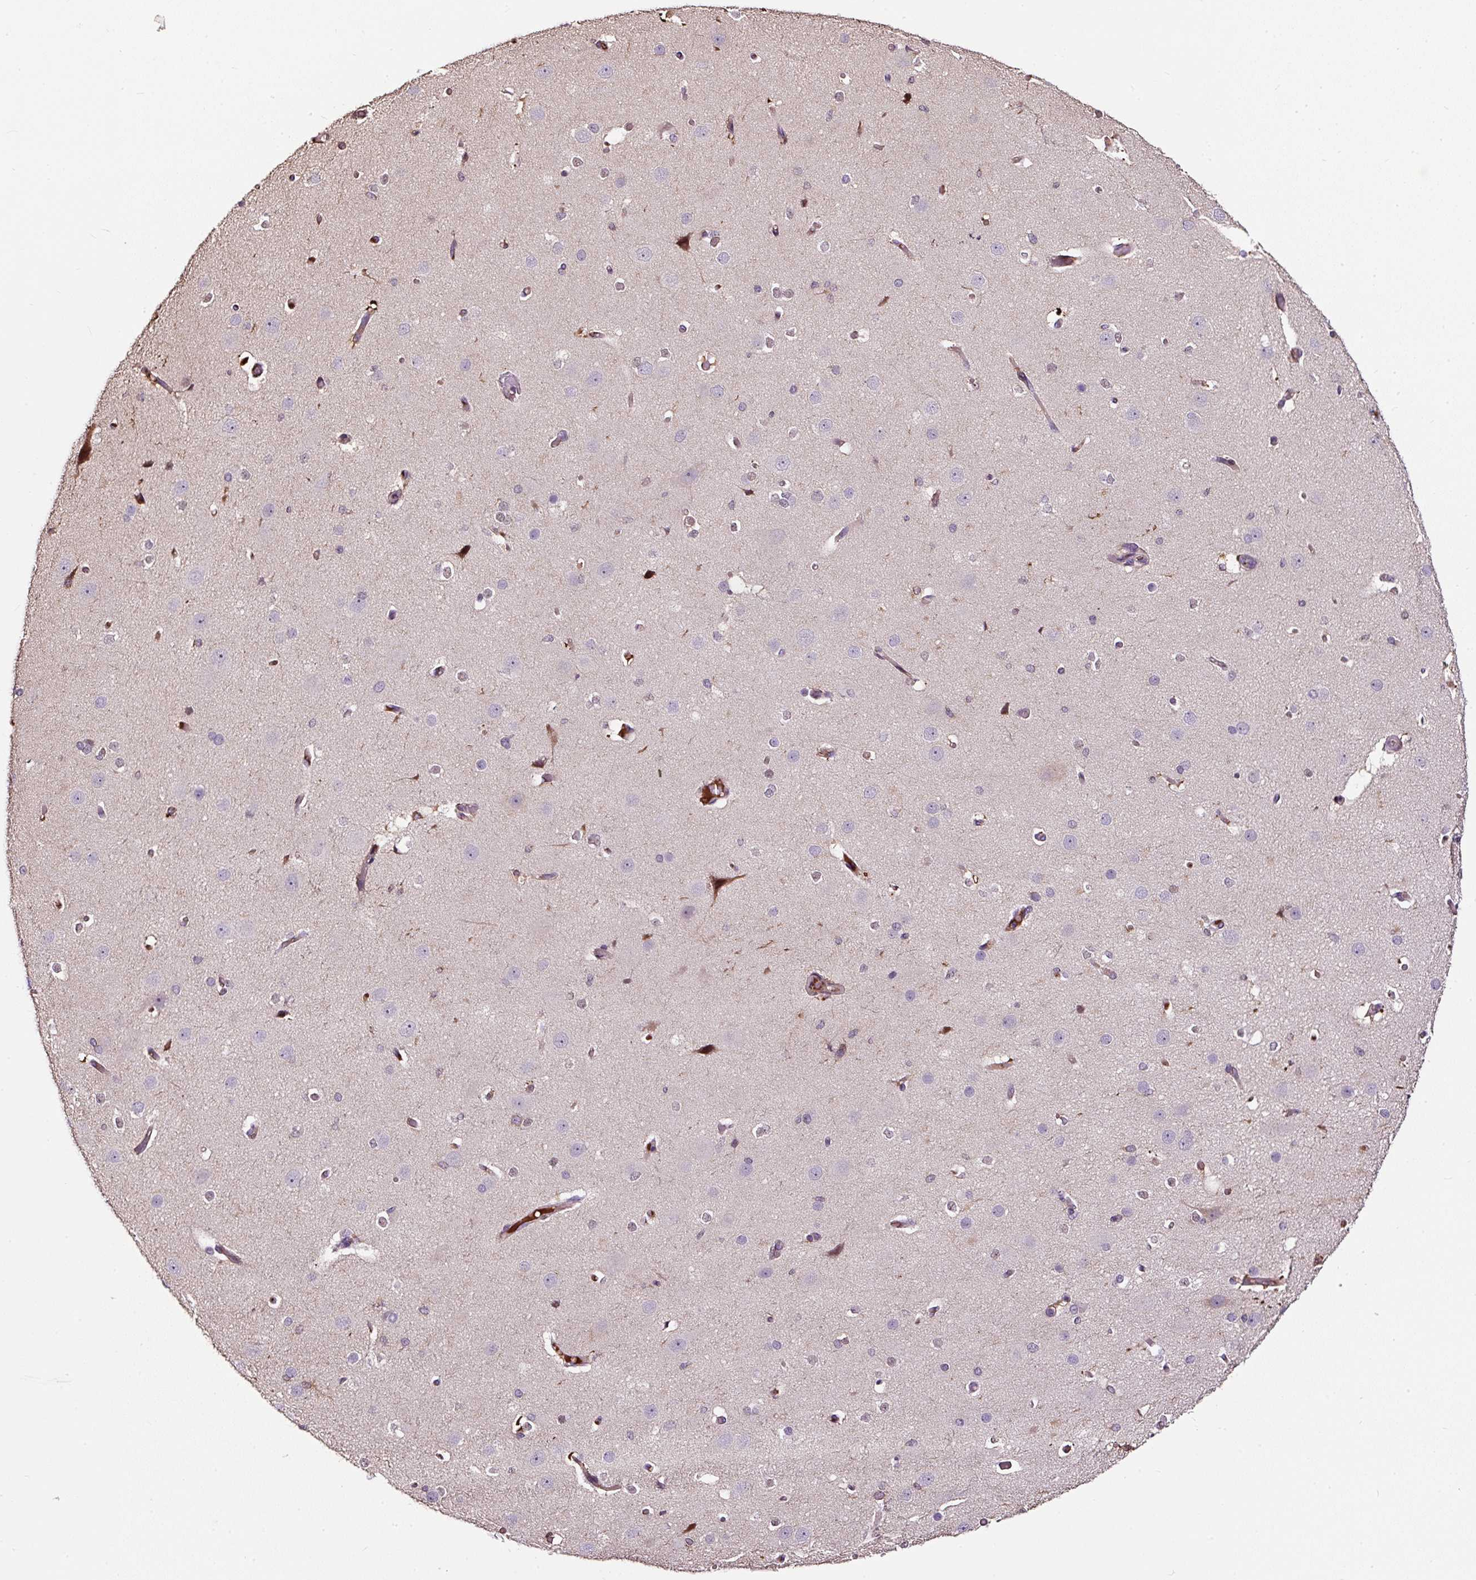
{"staining": {"intensity": "negative", "quantity": "none", "location": "none"}, "tissue": "cerebral cortex", "cell_type": "Endothelial cells", "image_type": "normal", "snomed": [{"axis": "morphology", "description": "Normal tissue, NOS"}, {"axis": "morphology", "description": "Inflammation, NOS"}, {"axis": "topography", "description": "Cerebral cortex"}], "caption": "DAB (3,3'-diaminobenzidine) immunohistochemical staining of unremarkable human cerebral cortex shows no significant expression in endothelial cells.", "gene": "LRRC24", "patient": {"sex": "male", "age": 6}}